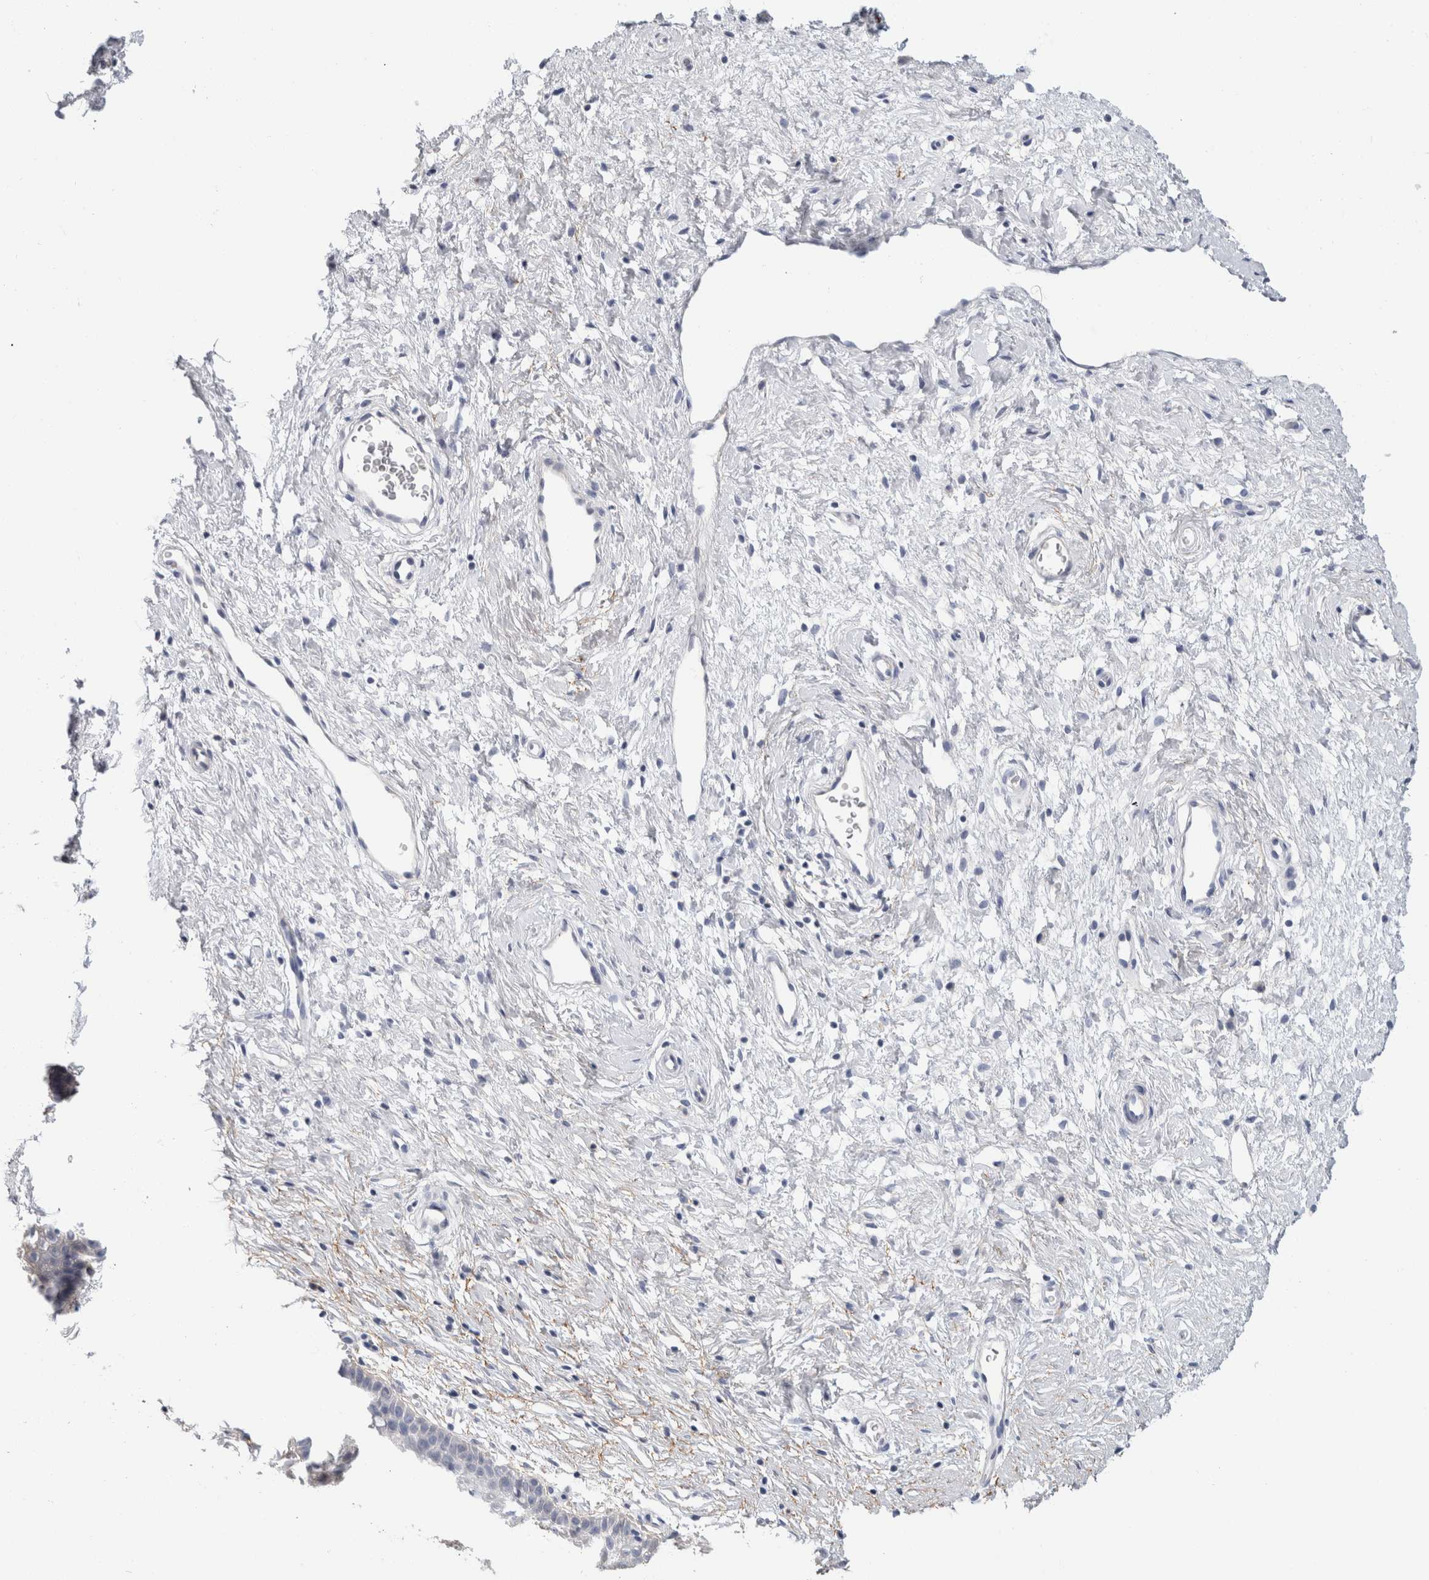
{"staining": {"intensity": "moderate", "quantity": "25%-75%", "location": "cytoplasmic/membranous"}, "tissue": "cervix", "cell_type": "Glandular cells", "image_type": "normal", "snomed": [{"axis": "morphology", "description": "Normal tissue, NOS"}, {"axis": "topography", "description": "Cervix"}], "caption": "Immunohistochemical staining of normal cervix reveals moderate cytoplasmic/membranous protein positivity in about 25%-75% of glandular cells.", "gene": "CD55", "patient": {"sex": "female", "age": 27}}